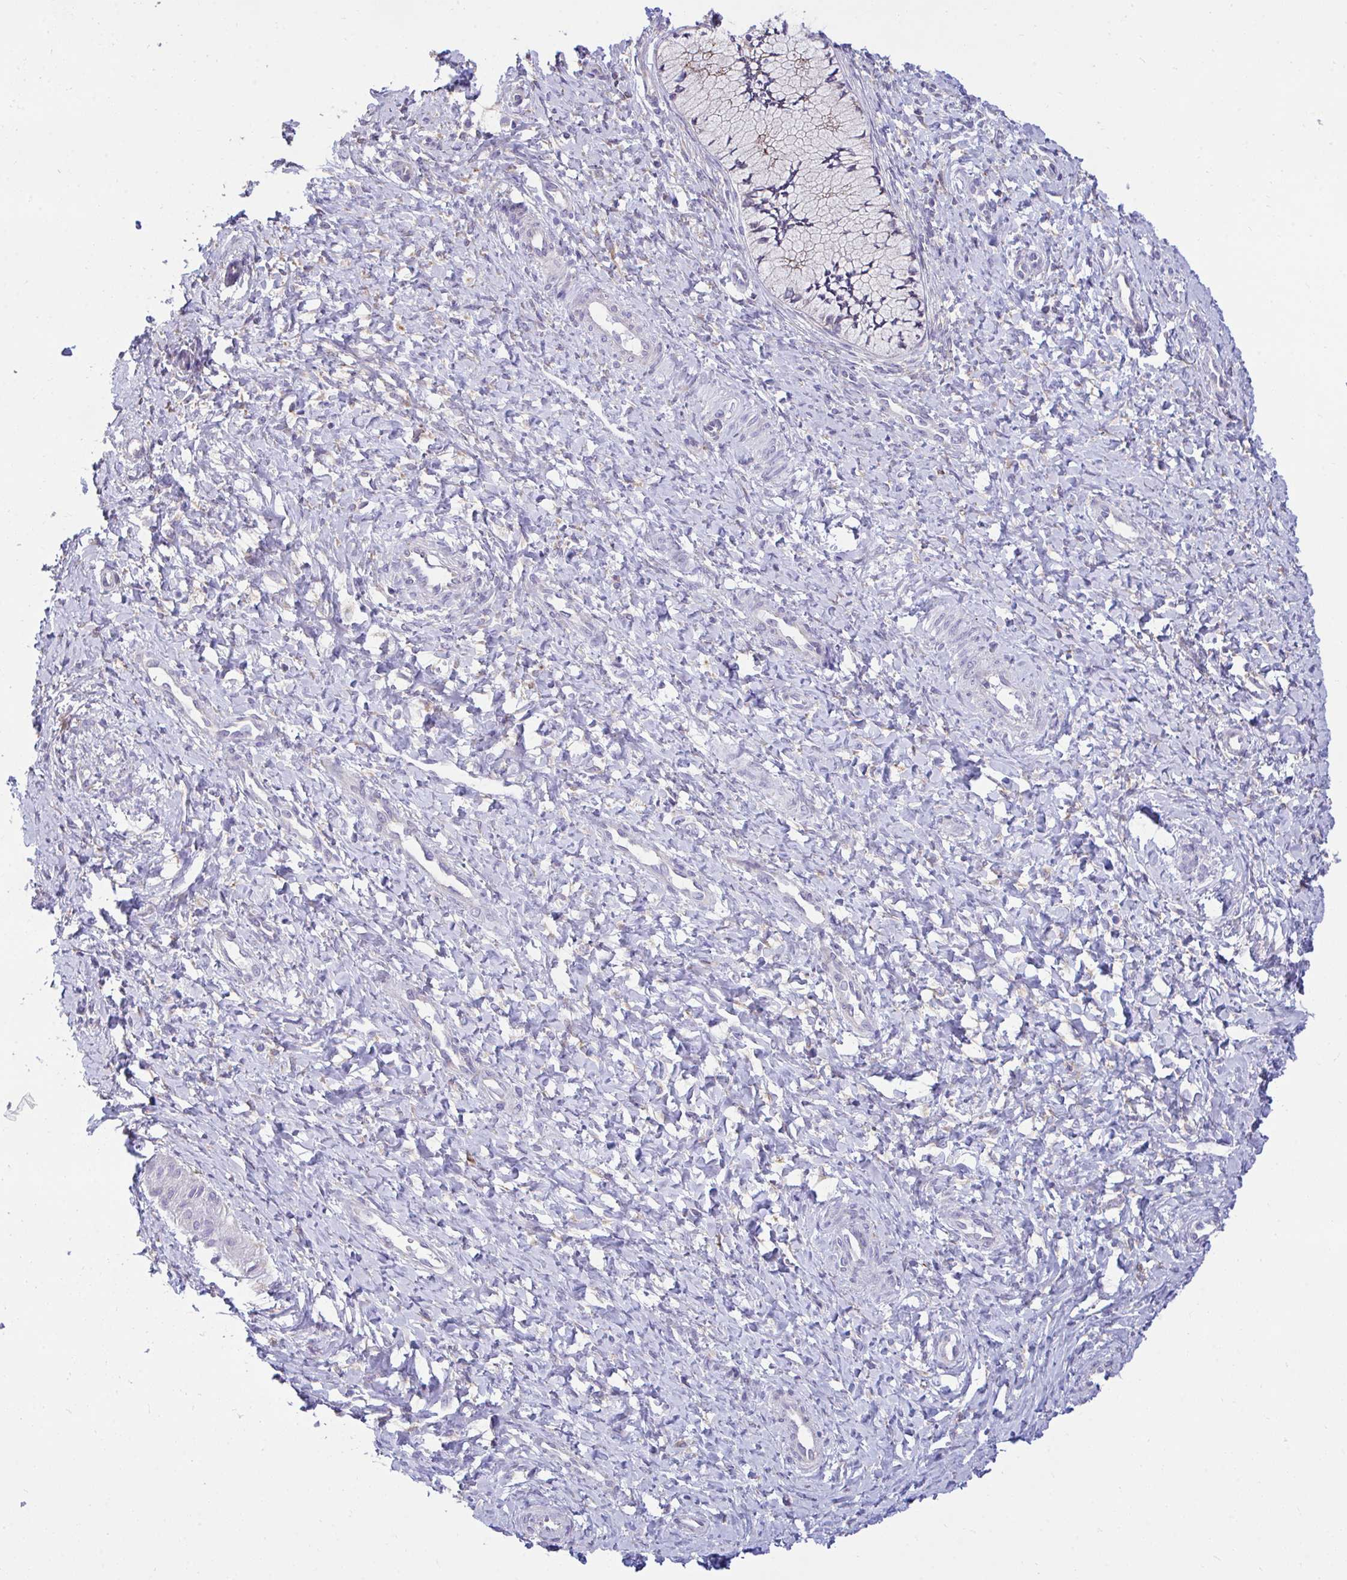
{"staining": {"intensity": "weak", "quantity": "25%-75%", "location": "cytoplasmic/membranous"}, "tissue": "cervix", "cell_type": "Glandular cells", "image_type": "normal", "snomed": [{"axis": "morphology", "description": "Normal tissue, NOS"}, {"axis": "topography", "description": "Cervix"}], "caption": "High-magnification brightfield microscopy of normal cervix stained with DAB (brown) and counterstained with hematoxylin (blue). glandular cells exhibit weak cytoplasmic/membranous expression is seen in approximately25%-75% of cells.", "gene": "PIGK", "patient": {"sex": "female", "age": 37}}